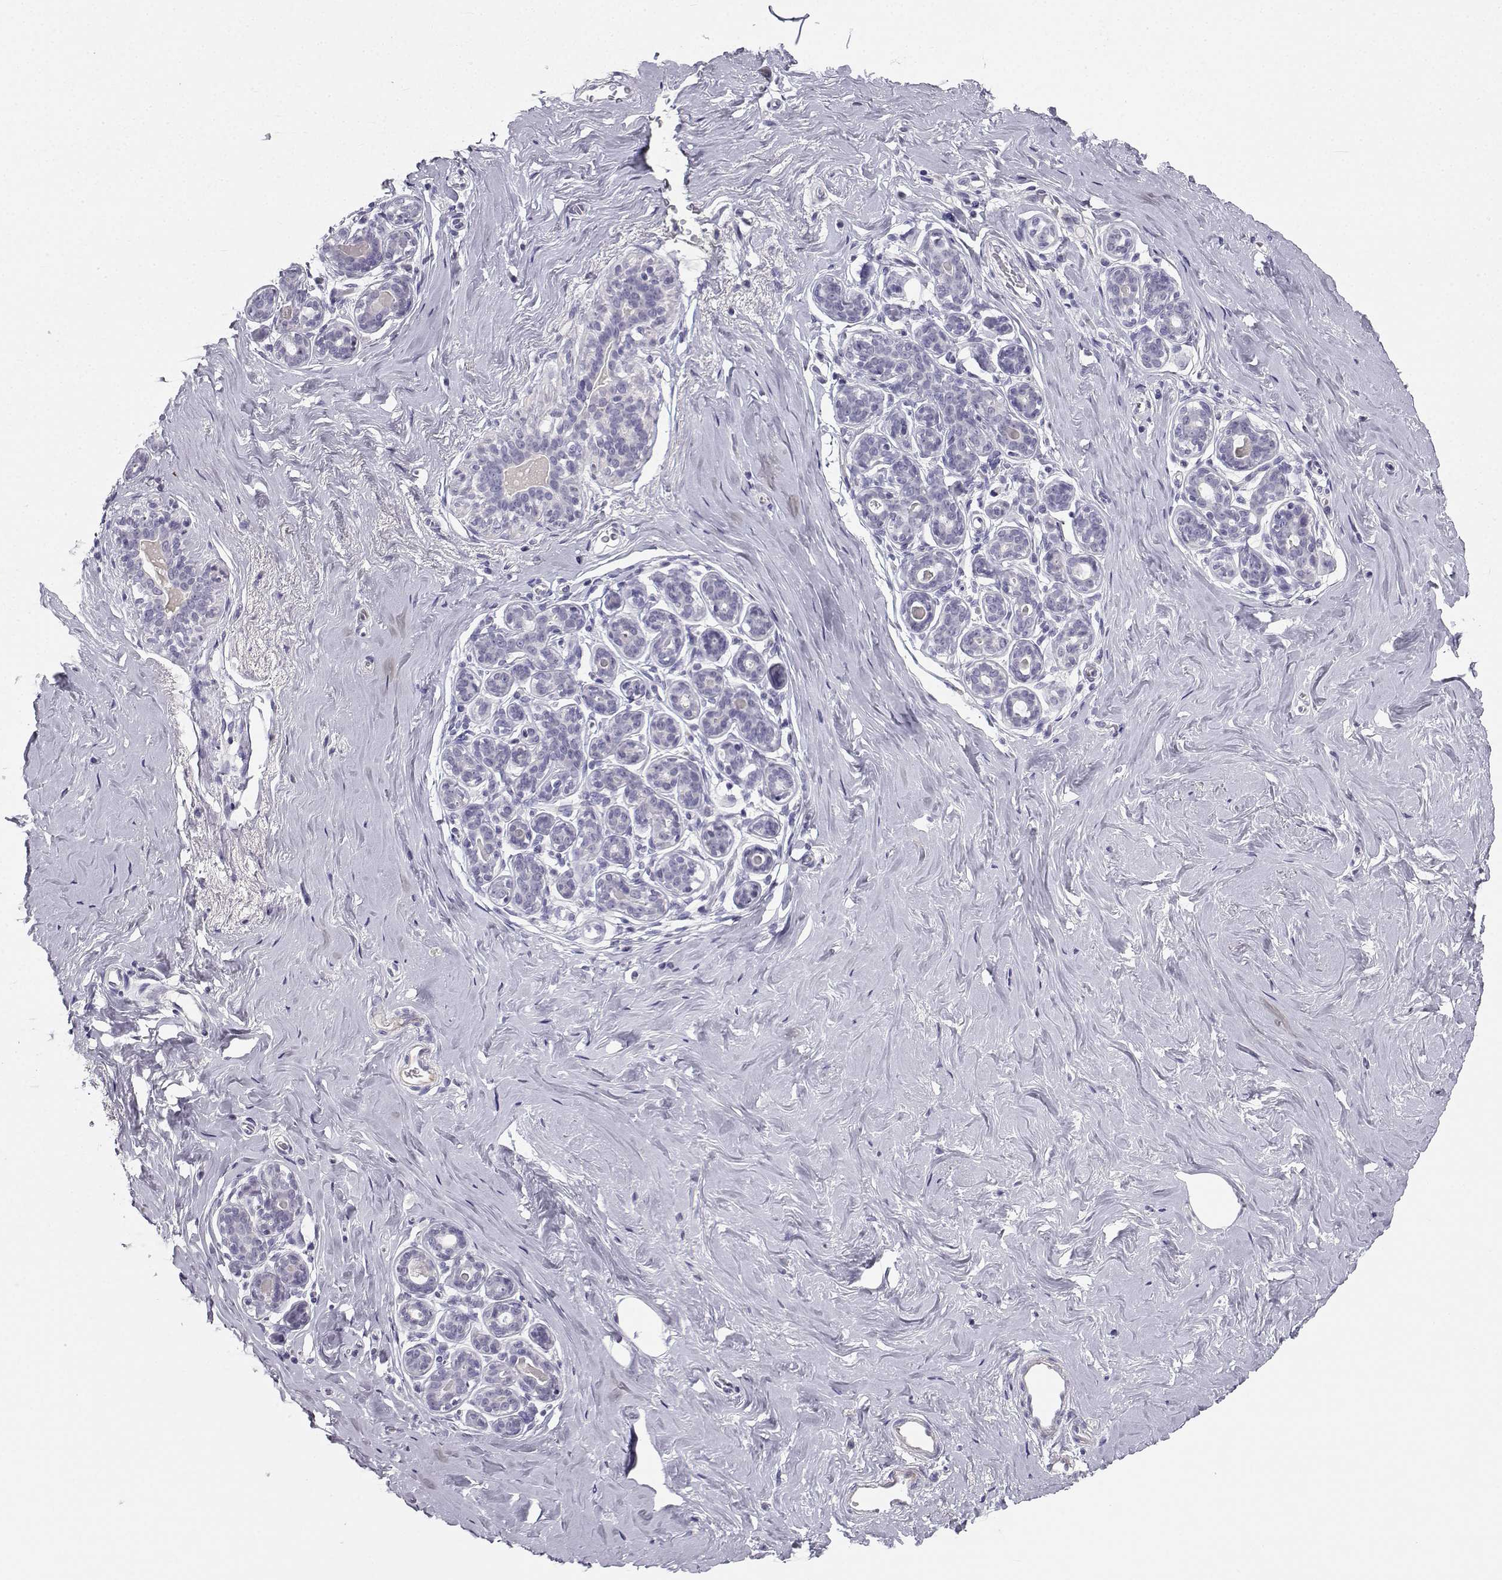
{"staining": {"intensity": "negative", "quantity": "none", "location": "none"}, "tissue": "breast", "cell_type": "Adipocytes", "image_type": "normal", "snomed": [{"axis": "morphology", "description": "Normal tissue, NOS"}, {"axis": "topography", "description": "Skin"}, {"axis": "topography", "description": "Breast"}], "caption": "DAB (3,3'-diaminobenzidine) immunohistochemical staining of unremarkable human breast demonstrates no significant expression in adipocytes.", "gene": "SYCE1", "patient": {"sex": "female", "age": 43}}